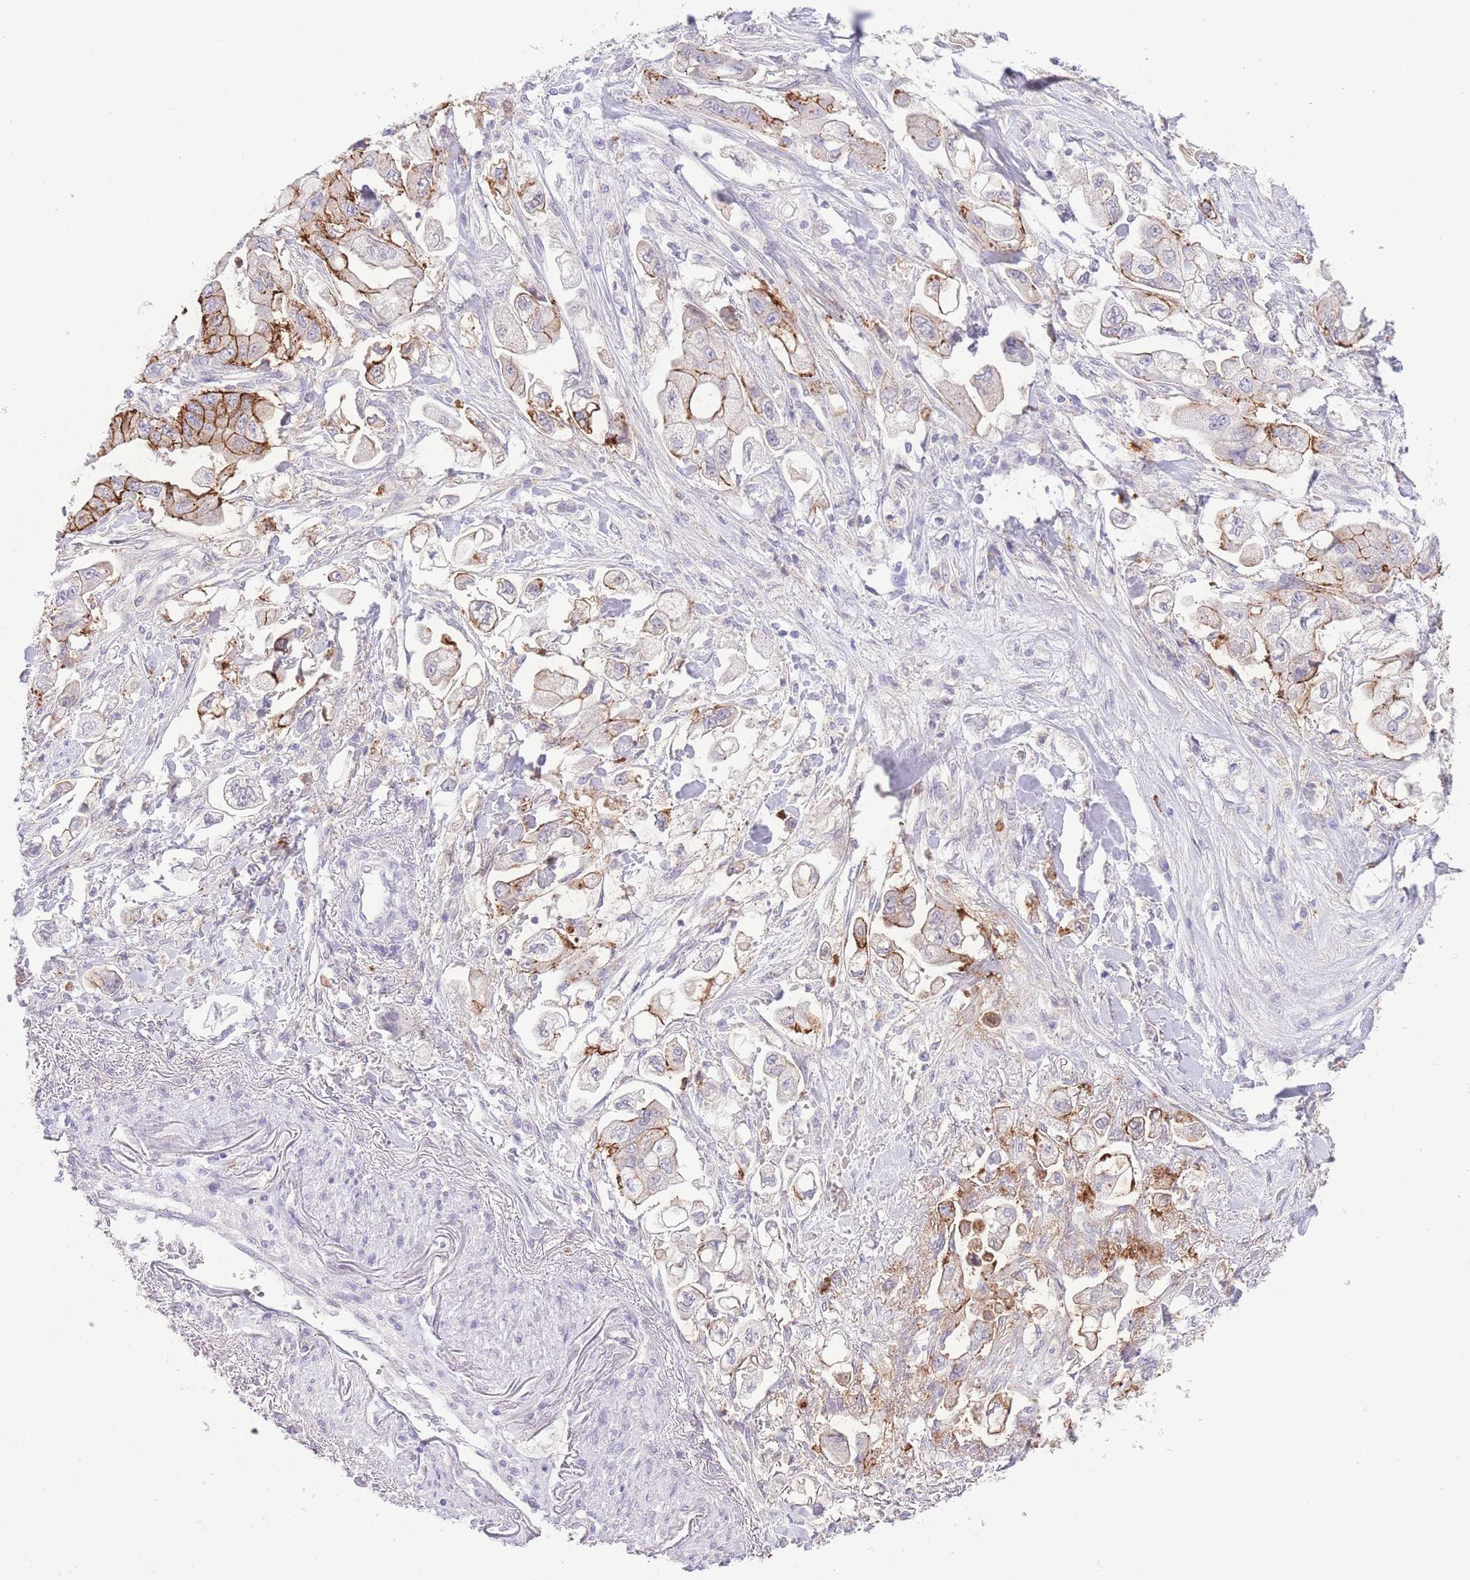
{"staining": {"intensity": "strong", "quantity": "25%-75%", "location": "cytoplasmic/membranous"}, "tissue": "stomach cancer", "cell_type": "Tumor cells", "image_type": "cancer", "snomed": [{"axis": "morphology", "description": "Adenocarcinoma, NOS"}, {"axis": "topography", "description": "Stomach"}], "caption": "Approximately 25%-75% of tumor cells in human adenocarcinoma (stomach) display strong cytoplasmic/membranous protein staining as visualized by brown immunohistochemical staining.", "gene": "LCLAT1", "patient": {"sex": "male", "age": 62}}